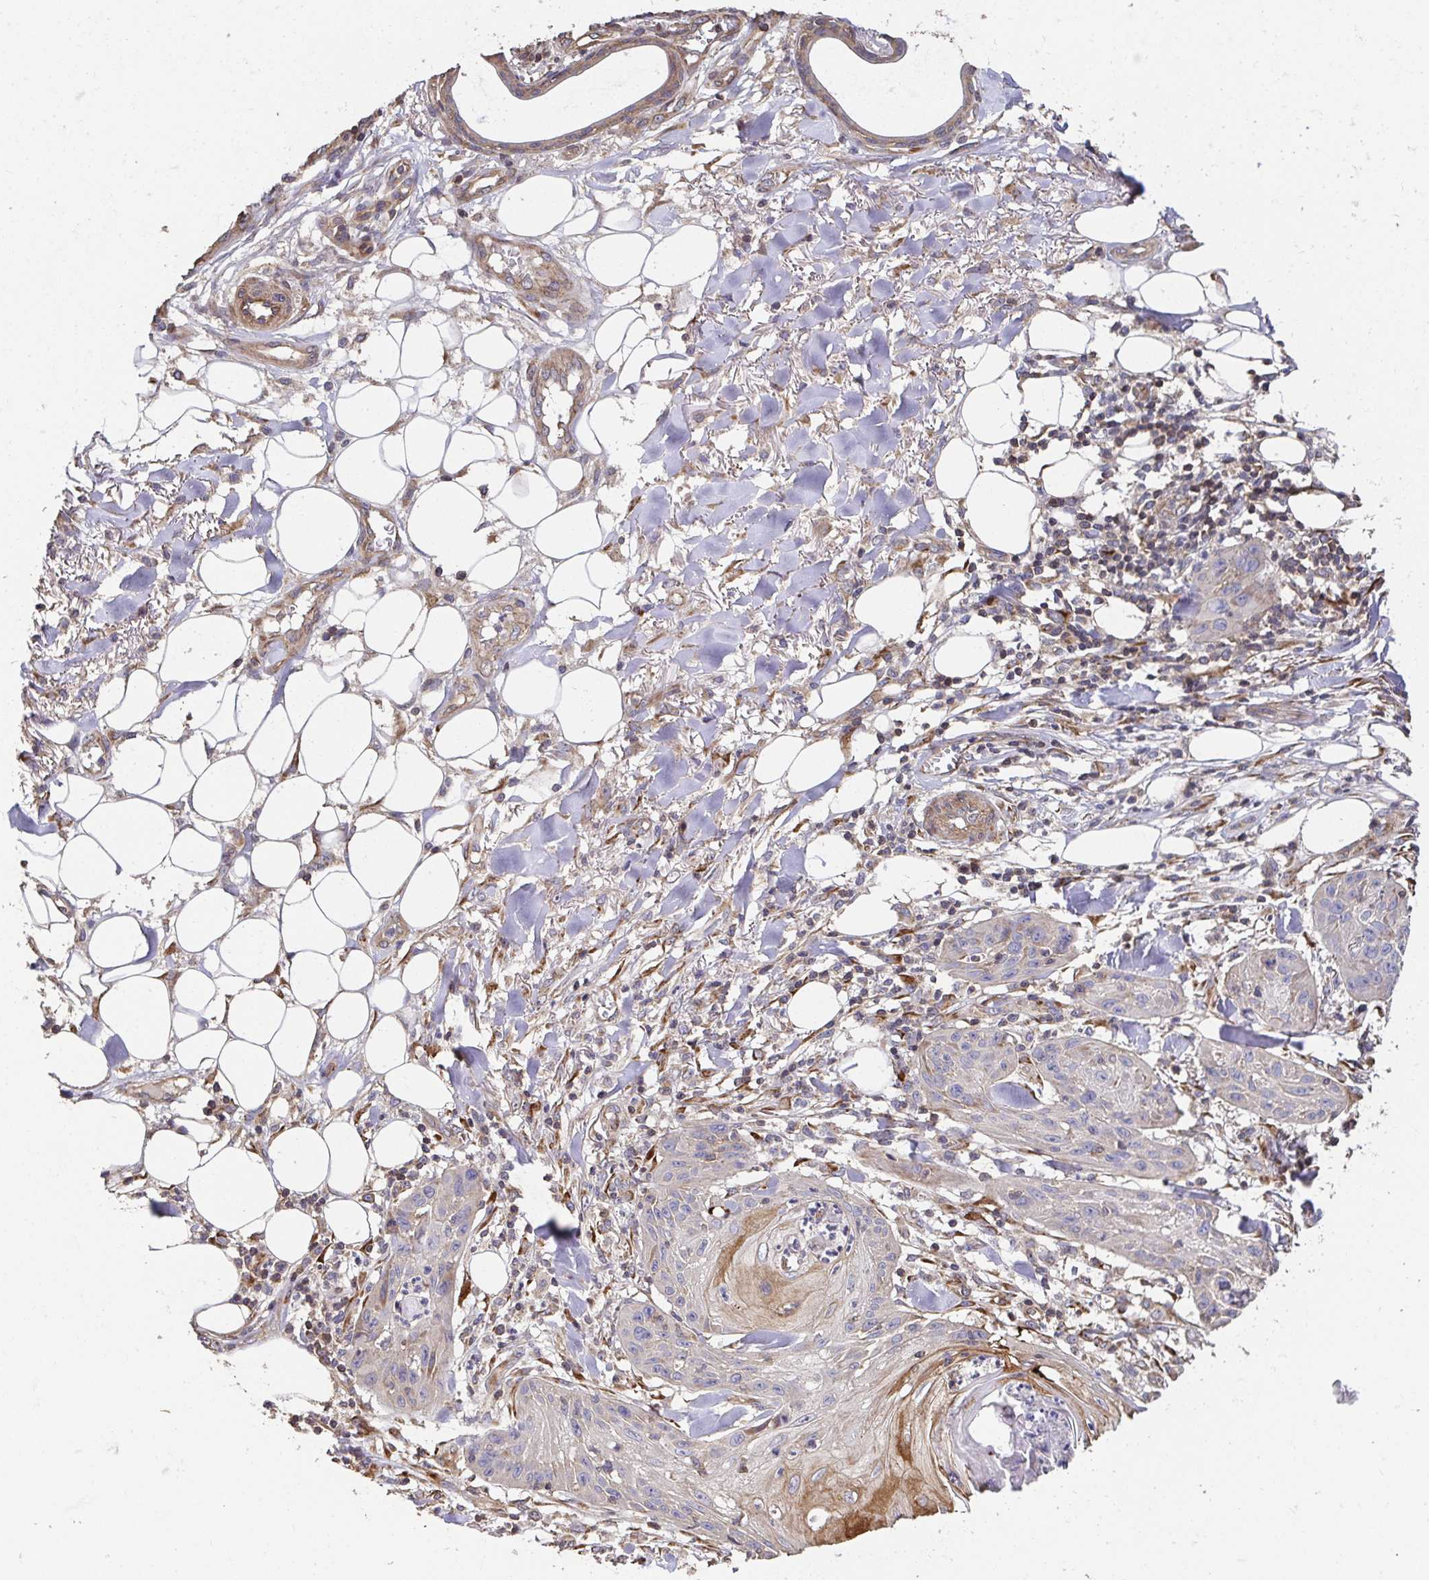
{"staining": {"intensity": "moderate", "quantity": "<25%", "location": "cytoplasmic/membranous"}, "tissue": "skin cancer", "cell_type": "Tumor cells", "image_type": "cancer", "snomed": [{"axis": "morphology", "description": "Squamous cell carcinoma, NOS"}, {"axis": "topography", "description": "Skin"}], "caption": "Squamous cell carcinoma (skin) stained for a protein (brown) demonstrates moderate cytoplasmic/membranous positive staining in approximately <25% of tumor cells.", "gene": "APBB1", "patient": {"sex": "female", "age": 88}}